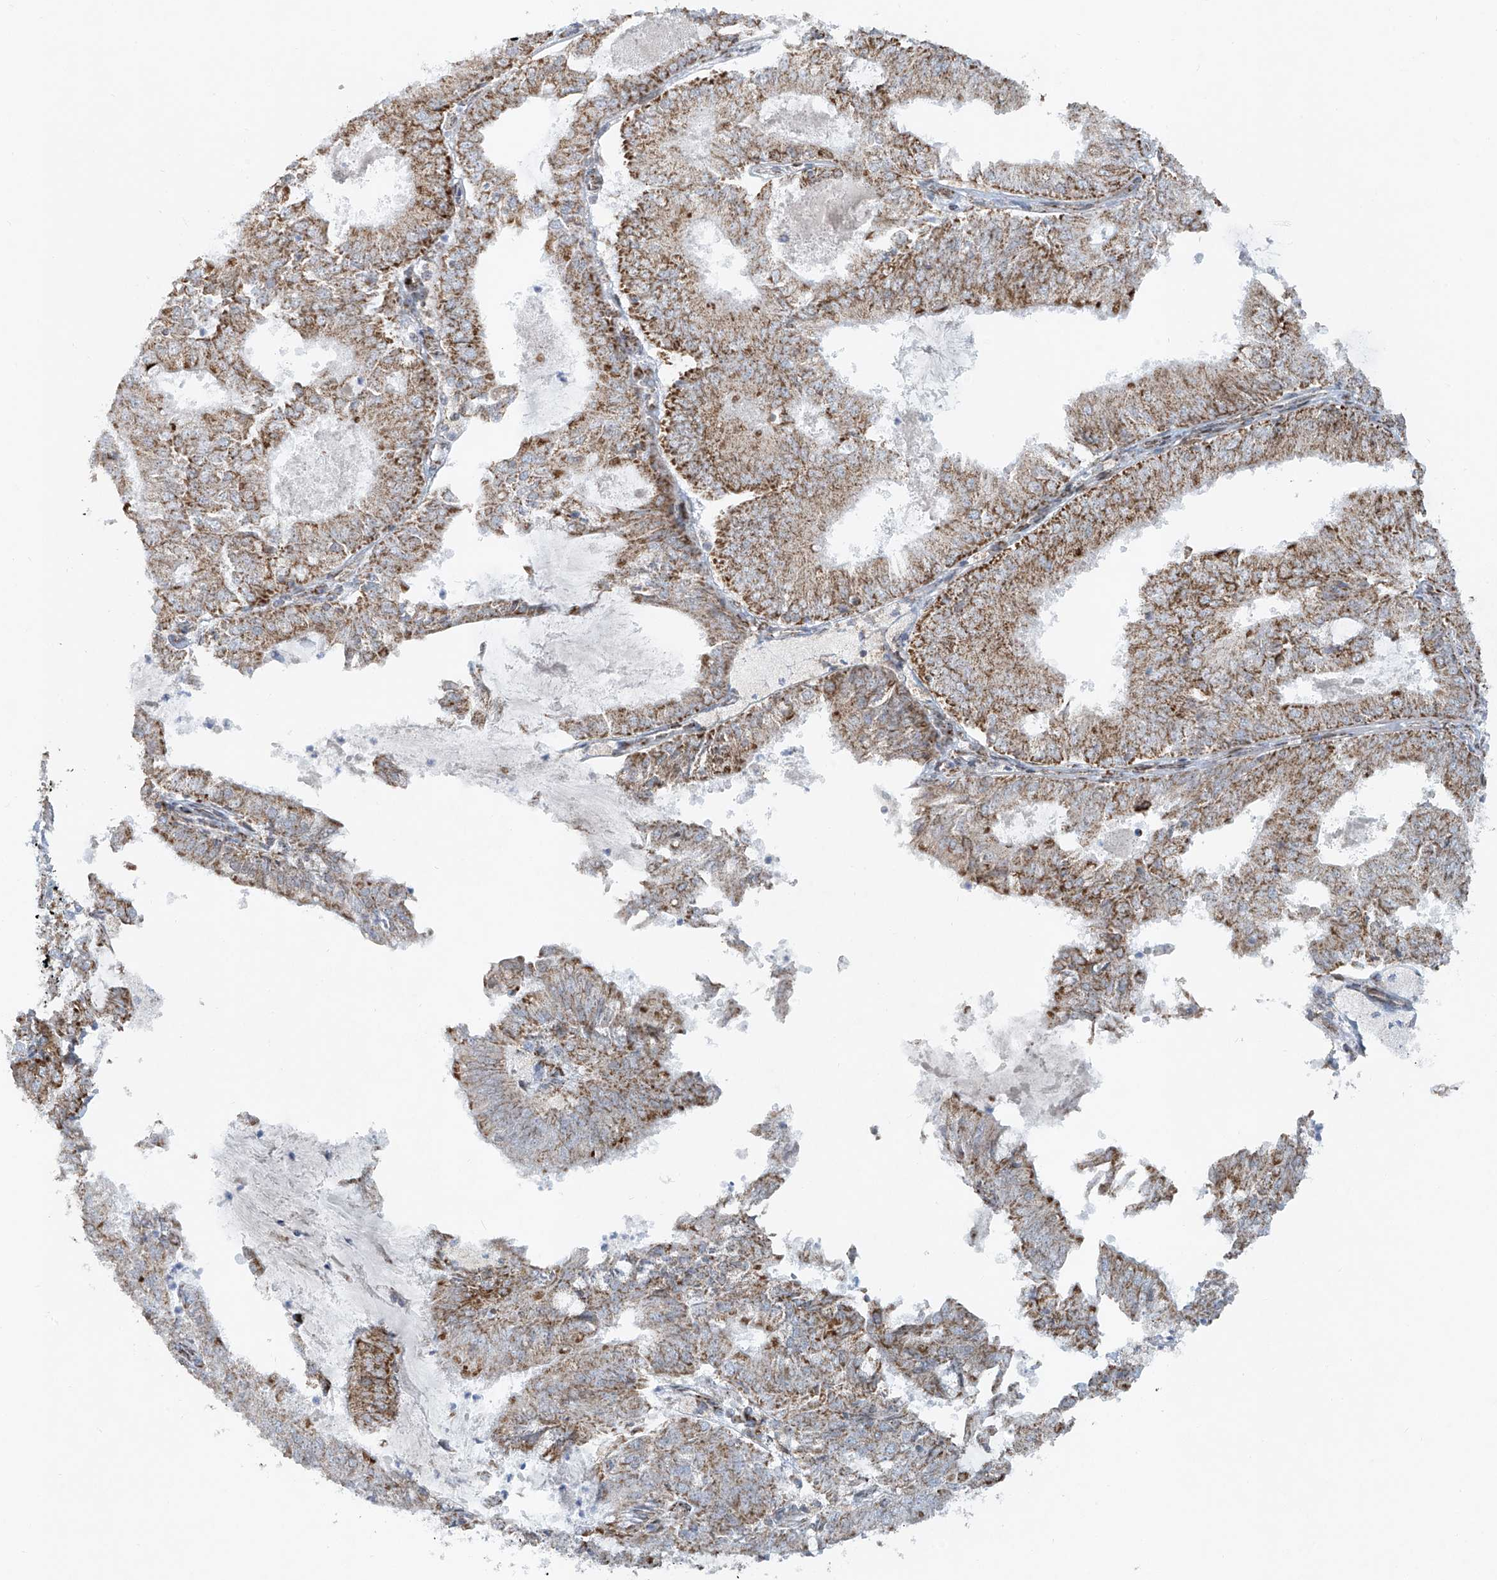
{"staining": {"intensity": "moderate", "quantity": ">75%", "location": "cytoplasmic/membranous"}, "tissue": "endometrial cancer", "cell_type": "Tumor cells", "image_type": "cancer", "snomed": [{"axis": "morphology", "description": "Adenocarcinoma, NOS"}, {"axis": "topography", "description": "Endometrium"}], "caption": "A histopathology image showing moderate cytoplasmic/membranous expression in approximately >75% of tumor cells in endometrial cancer, as visualized by brown immunohistochemical staining.", "gene": "SMDT1", "patient": {"sex": "female", "age": 57}}